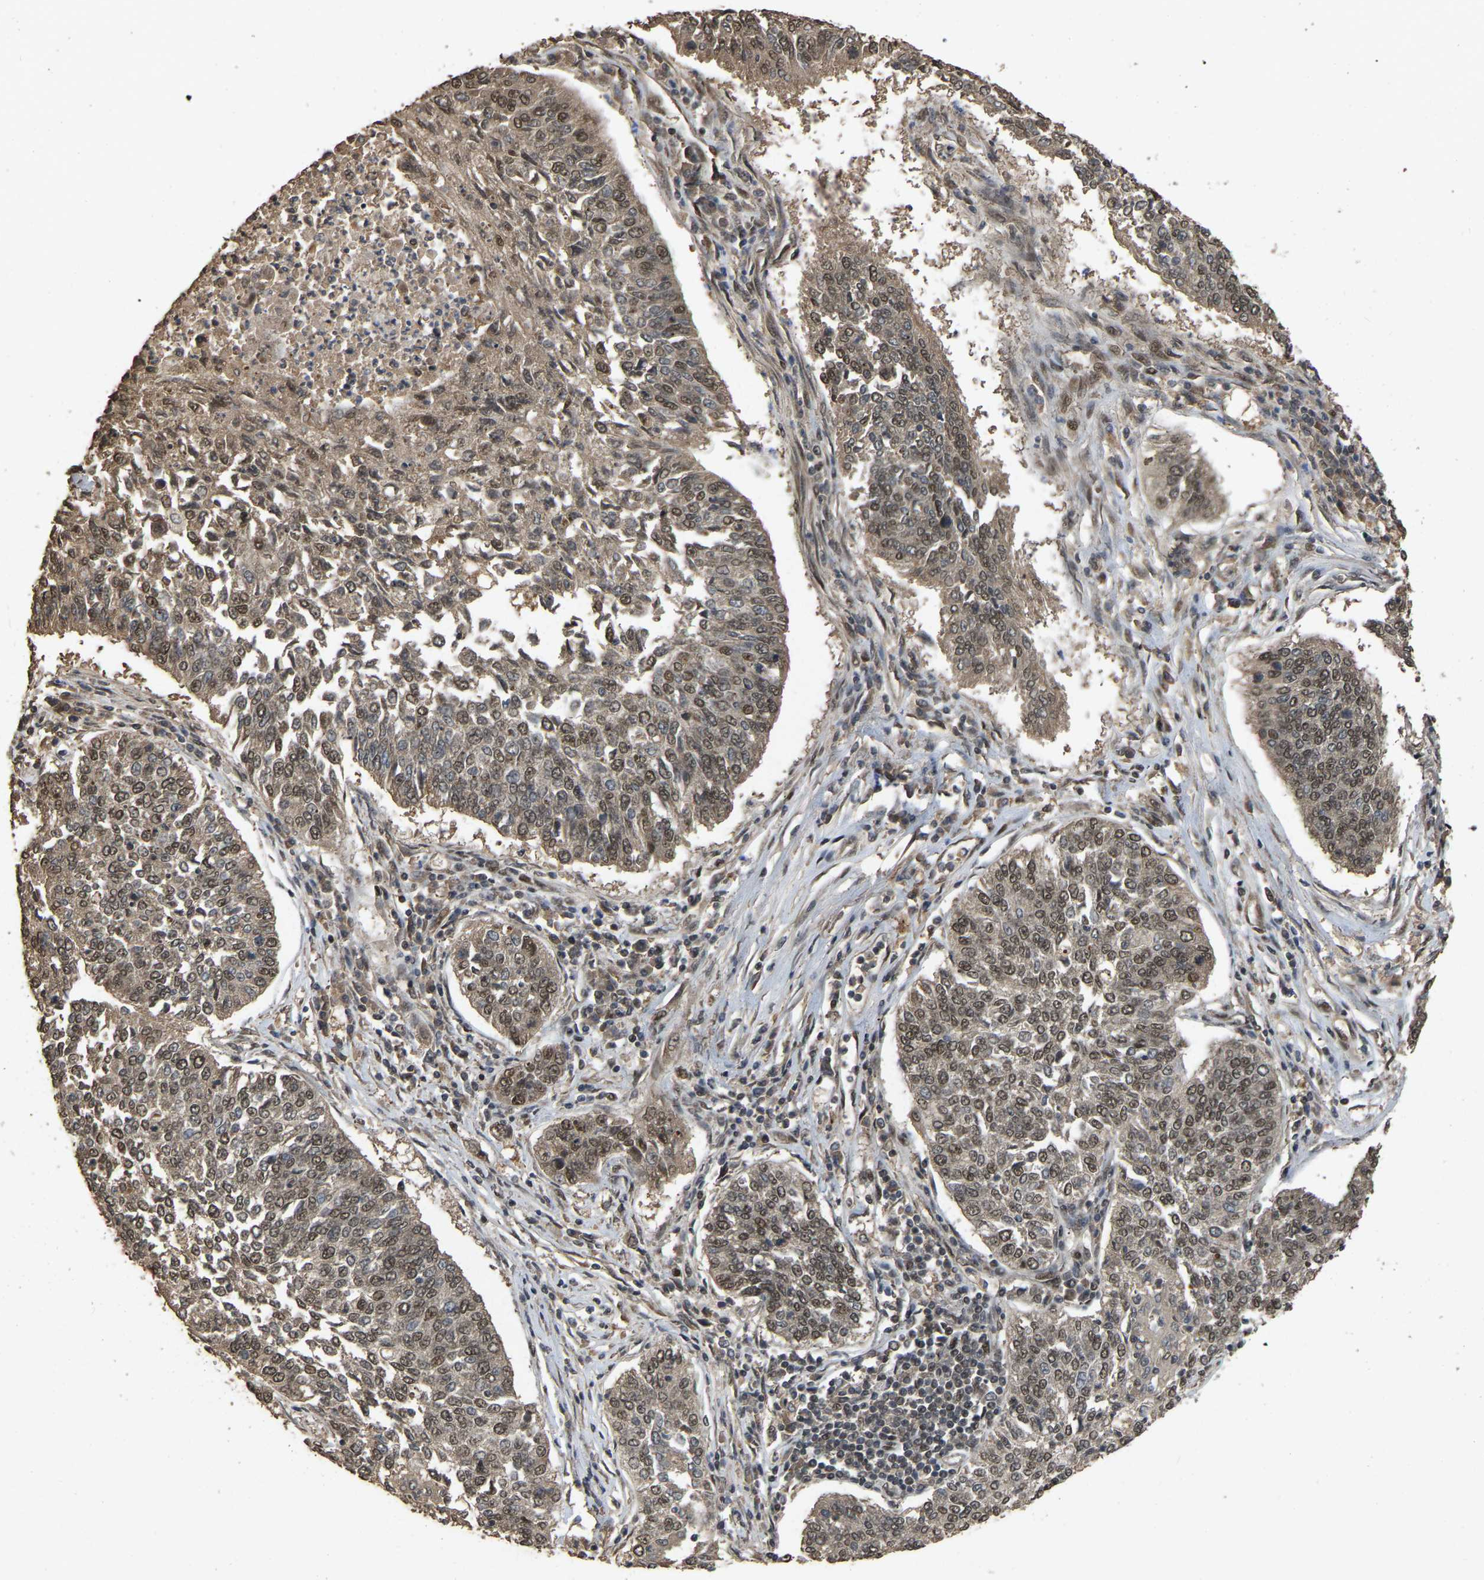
{"staining": {"intensity": "weak", "quantity": ">75%", "location": "nuclear"}, "tissue": "lung cancer", "cell_type": "Tumor cells", "image_type": "cancer", "snomed": [{"axis": "morphology", "description": "Normal tissue, NOS"}, {"axis": "morphology", "description": "Squamous cell carcinoma, NOS"}, {"axis": "topography", "description": "Cartilage tissue"}, {"axis": "topography", "description": "Bronchus"}, {"axis": "topography", "description": "Lung"}], "caption": "Immunohistochemical staining of human lung cancer (squamous cell carcinoma) displays low levels of weak nuclear protein staining in about >75% of tumor cells.", "gene": "ARHGAP23", "patient": {"sex": "female", "age": 49}}